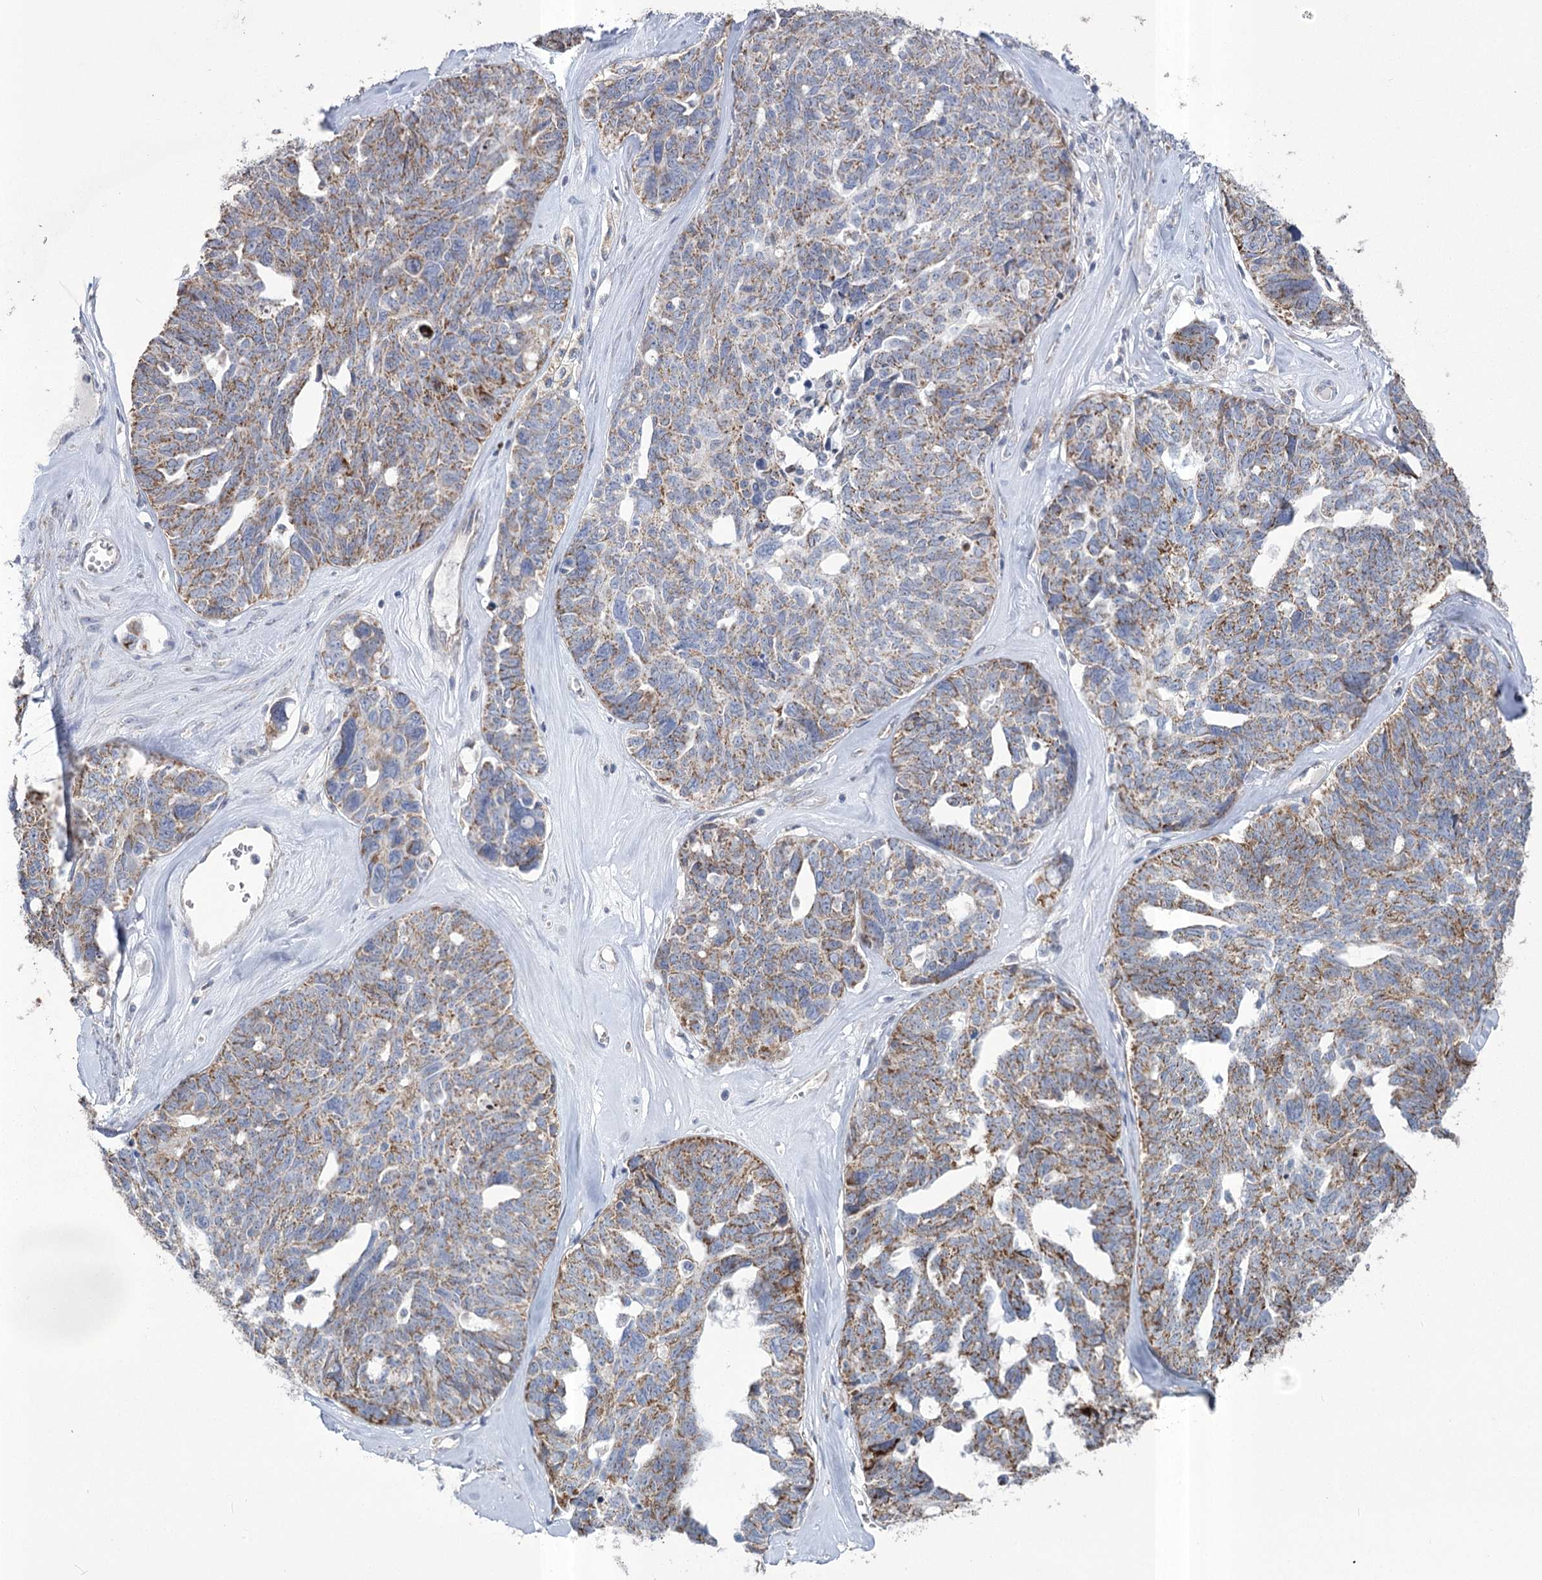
{"staining": {"intensity": "moderate", "quantity": ">75%", "location": "cytoplasmic/membranous"}, "tissue": "ovarian cancer", "cell_type": "Tumor cells", "image_type": "cancer", "snomed": [{"axis": "morphology", "description": "Cystadenocarcinoma, serous, NOS"}, {"axis": "topography", "description": "Ovary"}], "caption": "Immunohistochemistry image of ovarian cancer stained for a protein (brown), which exhibits medium levels of moderate cytoplasmic/membranous positivity in approximately >75% of tumor cells.", "gene": "PDHB", "patient": {"sex": "female", "age": 79}}